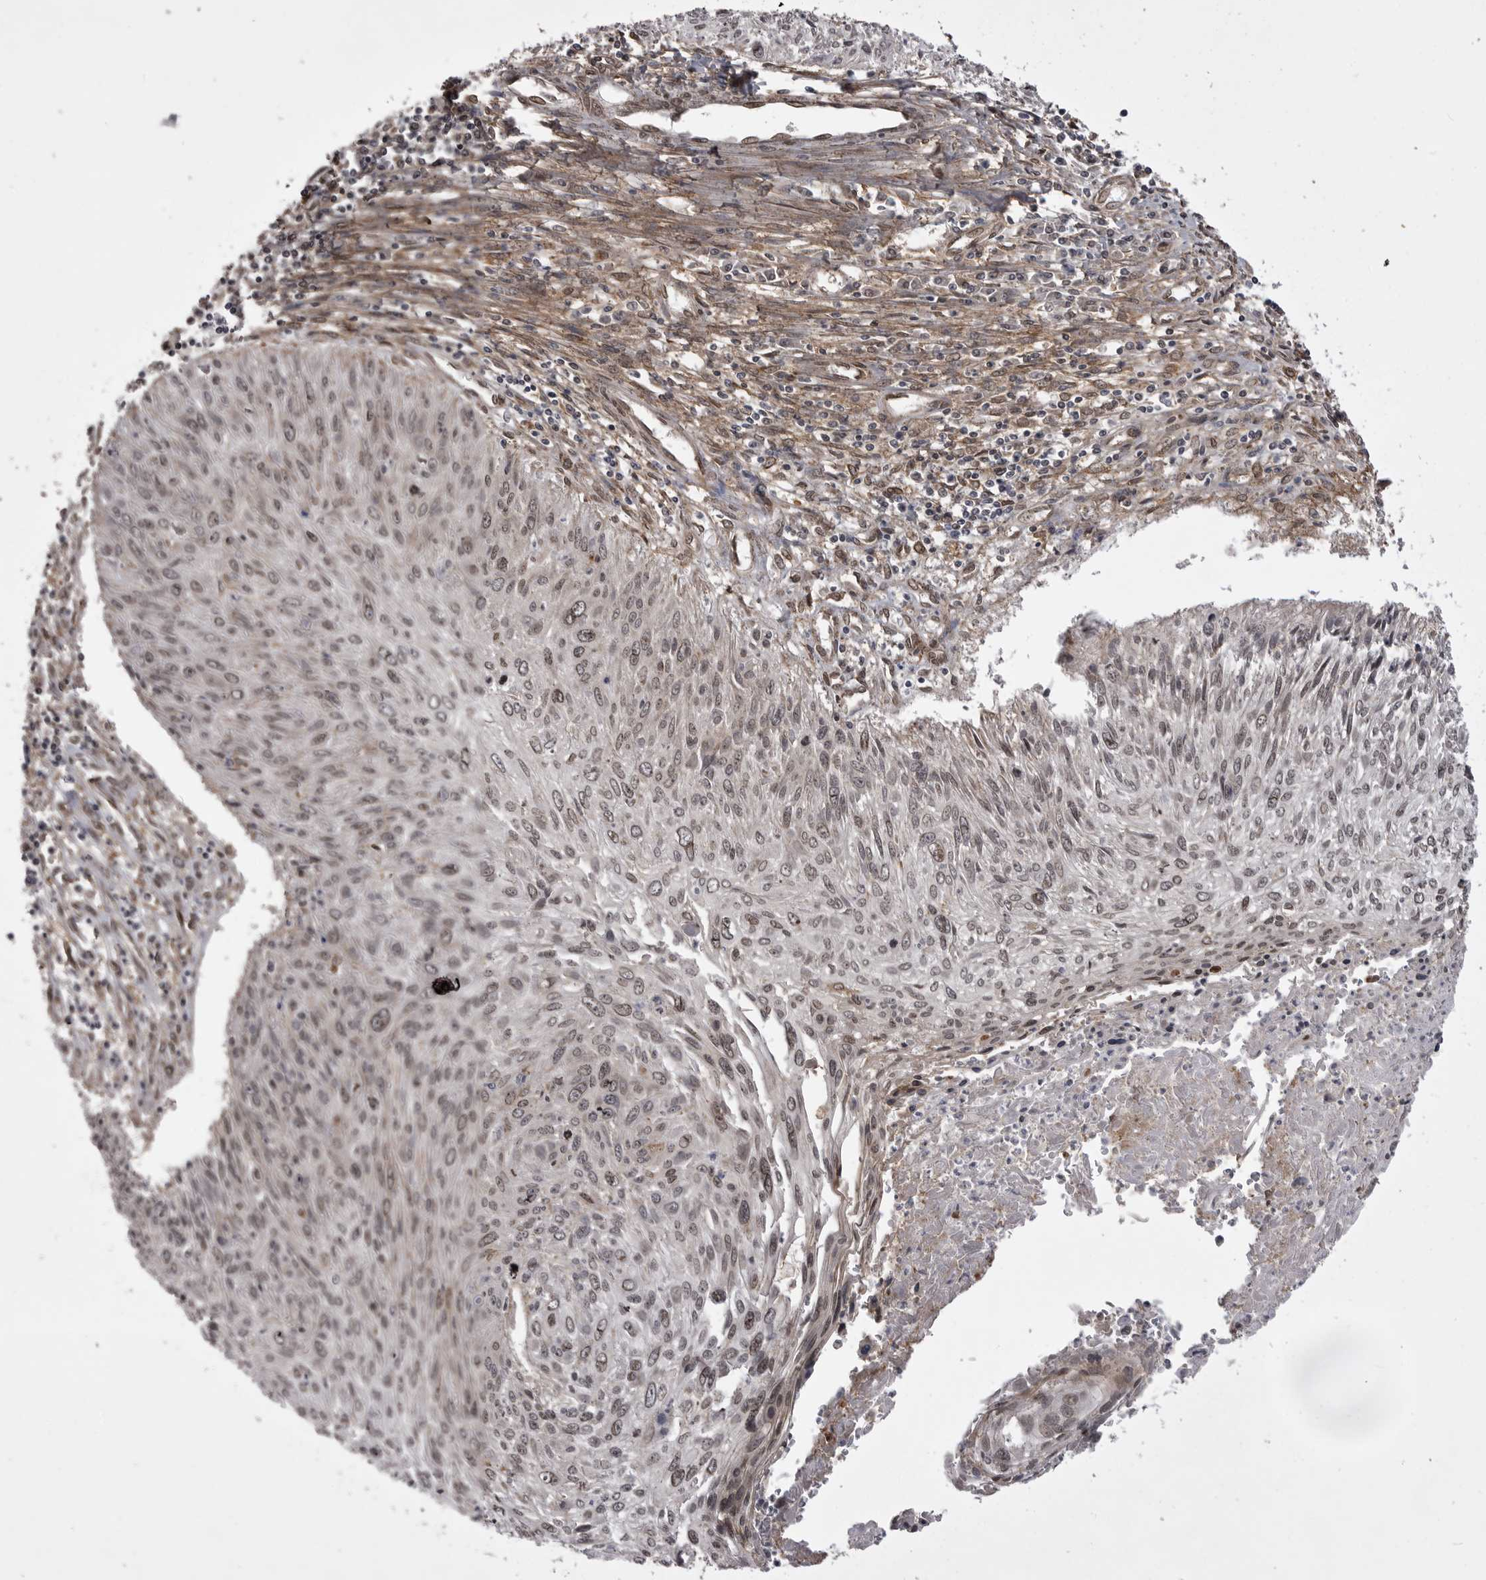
{"staining": {"intensity": "weak", "quantity": ">75%", "location": "nuclear"}, "tissue": "cervical cancer", "cell_type": "Tumor cells", "image_type": "cancer", "snomed": [{"axis": "morphology", "description": "Squamous cell carcinoma, NOS"}, {"axis": "topography", "description": "Cervix"}], "caption": "Immunohistochemistry (IHC) photomicrograph of cervical cancer stained for a protein (brown), which shows low levels of weak nuclear positivity in about >75% of tumor cells.", "gene": "ABL1", "patient": {"sex": "female", "age": 51}}